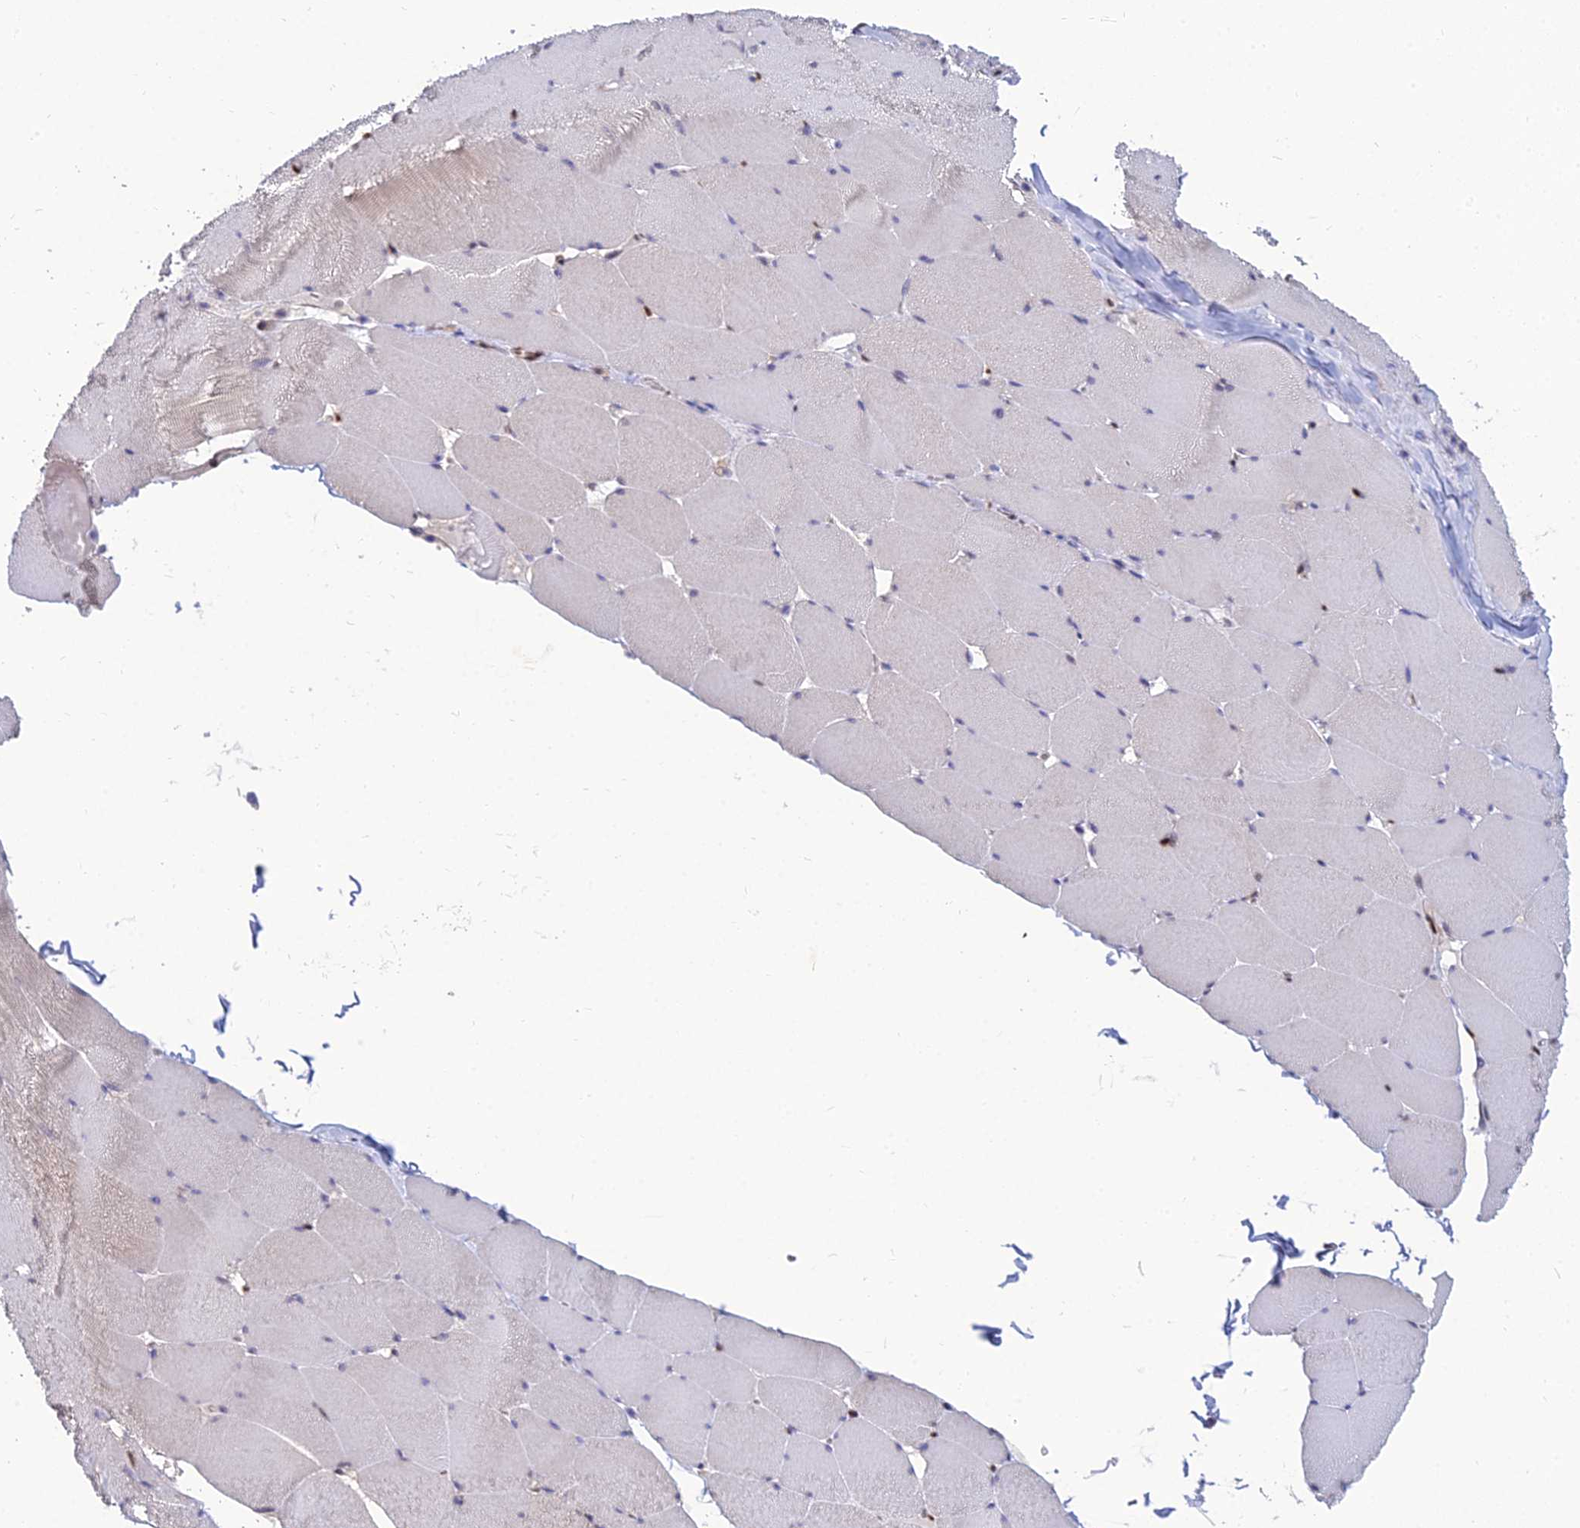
{"staining": {"intensity": "weak", "quantity": "<25%", "location": "nuclear"}, "tissue": "skeletal muscle", "cell_type": "Myocytes", "image_type": "normal", "snomed": [{"axis": "morphology", "description": "Normal tissue, NOS"}, {"axis": "topography", "description": "Skeletal muscle"}], "caption": "This is an immunohistochemistry image of normal human skeletal muscle. There is no positivity in myocytes.", "gene": "DNPEP", "patient": {"sex": "male", "age": 62}}